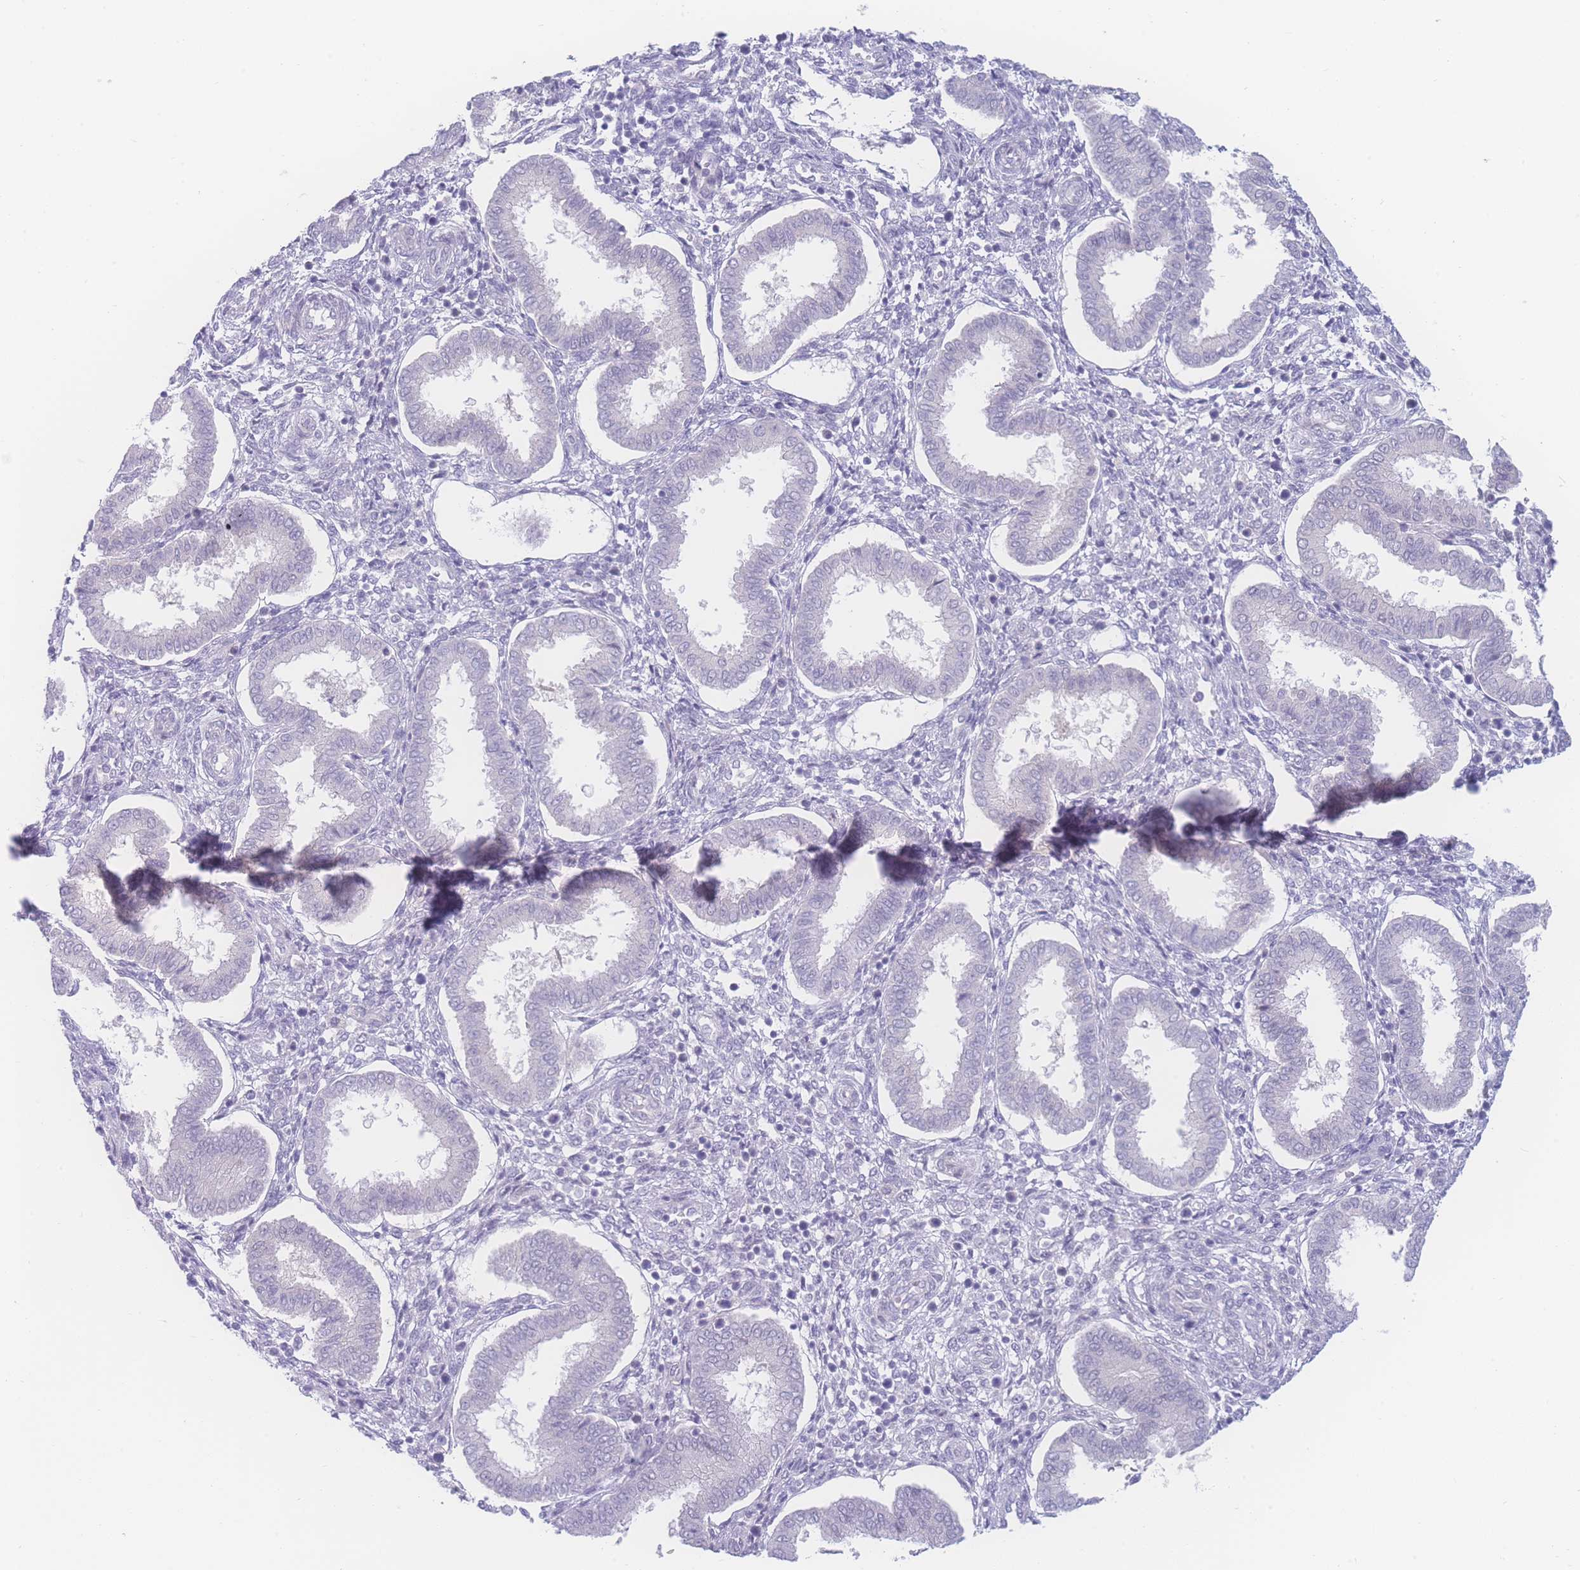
{"staining": {"intensity": "negative", "quantity": "none", "location": "none"}, "tissue": "endometrium", "cell_type": "Cells in endometrial stroma", "image_type": "normal", "snomed": [{"axis": "morphology", "description": "Normal tissue, NOS"}, {"axis": "topography", "description": "Endometrium"}], "caption": "IHC image of benign endometrium stained for a protein (brown), which displays no staining in cells in endometrial stroma. (Brightfield microscopy of DAB immunohistochemistry (IHC) at high magnification).", "gene": "PRSS22", "patient": {"sex": "female", "age": 24}}